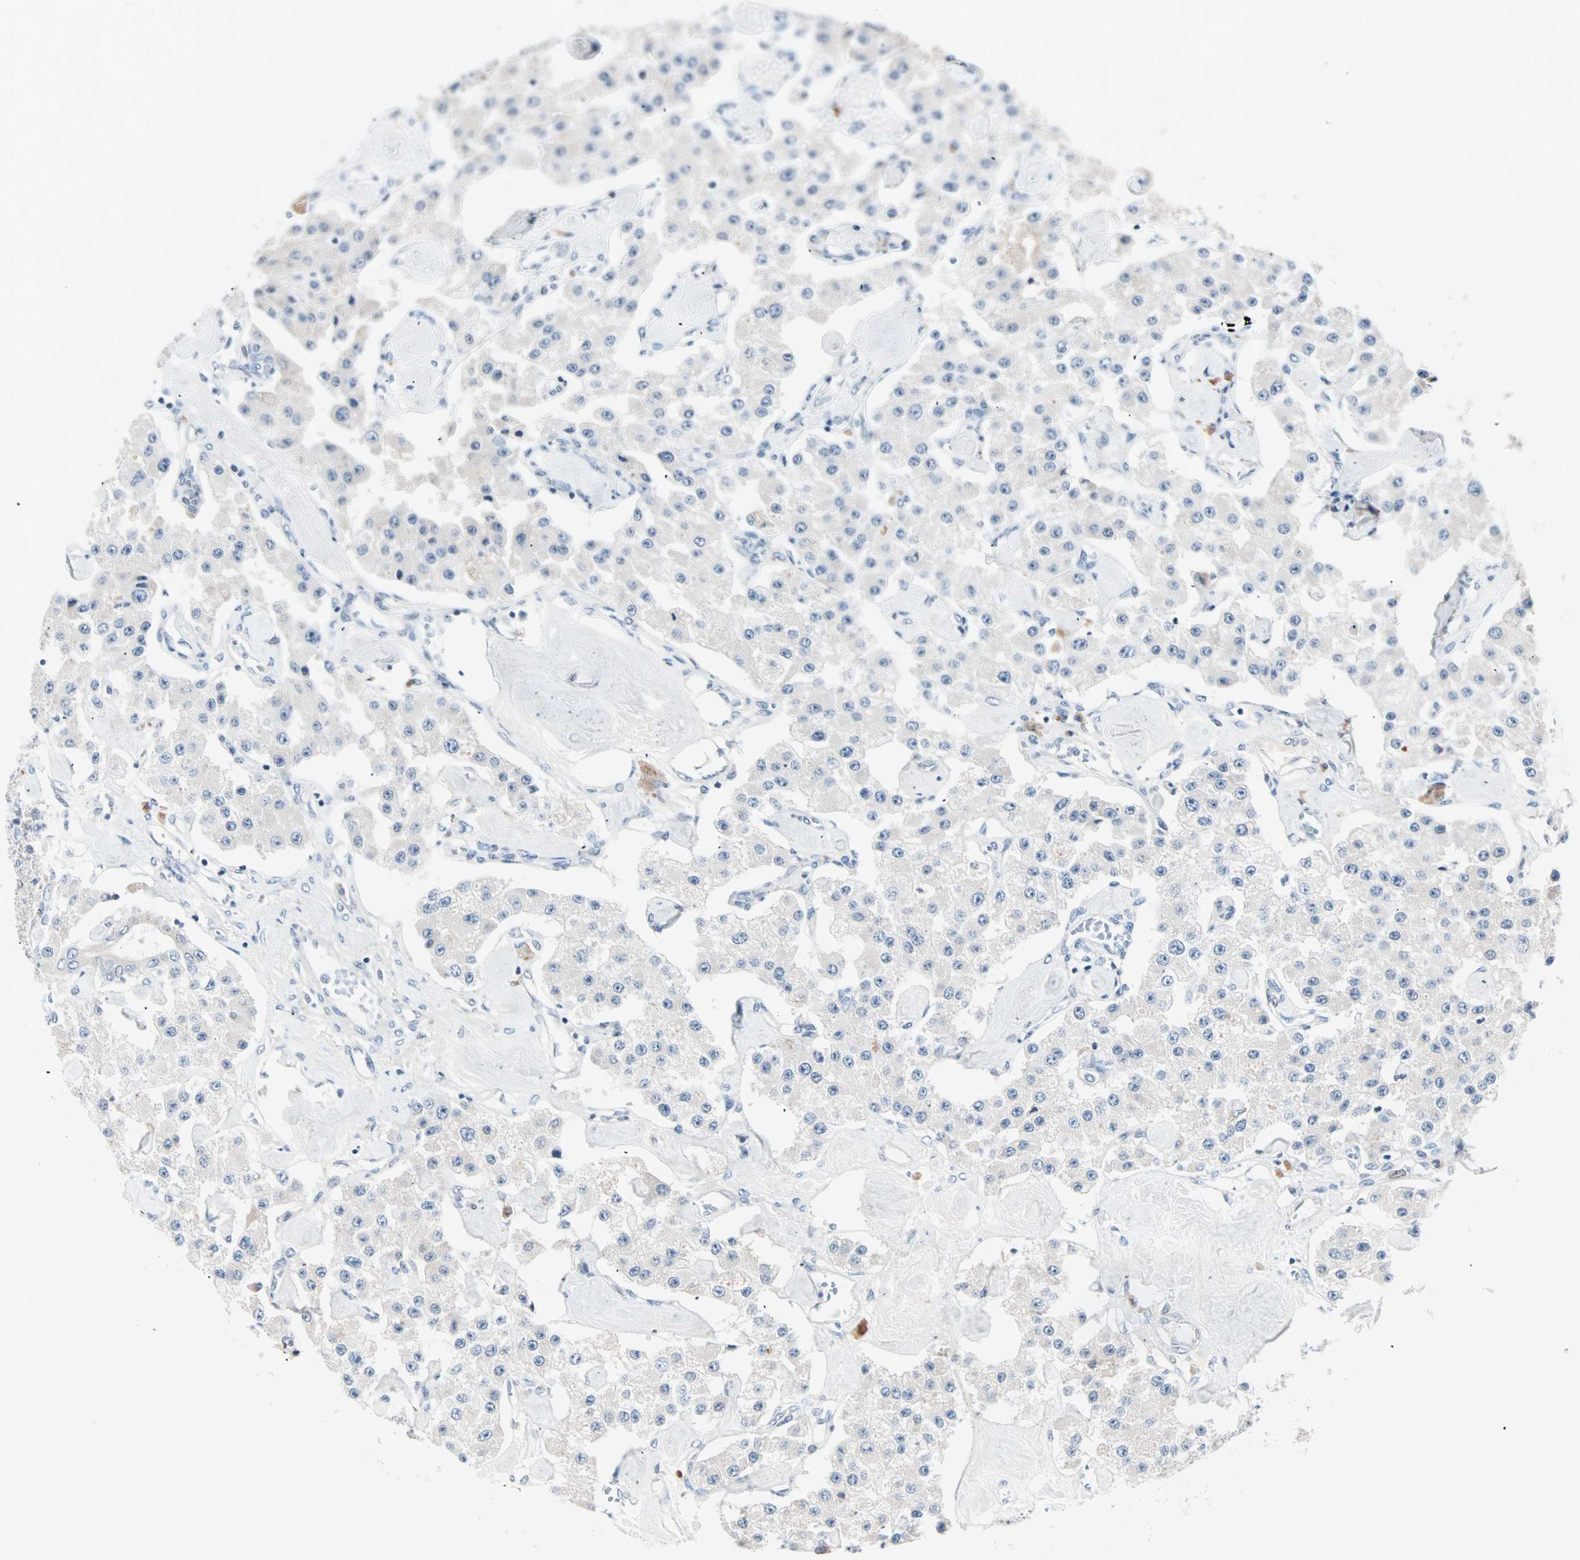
{"staining": {"intensity": "negative", "quantity": "none", "location": "none"}, "tissue": "carcinoid", "cell_type": "Tumor cells", "image_type": "cancer", "snomed": [{"axis": "morphology", "description": "Carcinoid, malignant, NOS"}, {"axis": "topography", "description": "Pancreas"}], "caption": "High magnification brightfield microscopy of carcinoid stained with DAB (brown) and counterstained with hematoxylin (blue): tumor cells show no significant expression. Brightfield microscopy of immunohistochemistry stained with DAB (brown) and hematoxylin (blue), captured at high magnification.", "gene": "CCNE2", "patient": {"sex": "male", "age": 41}}